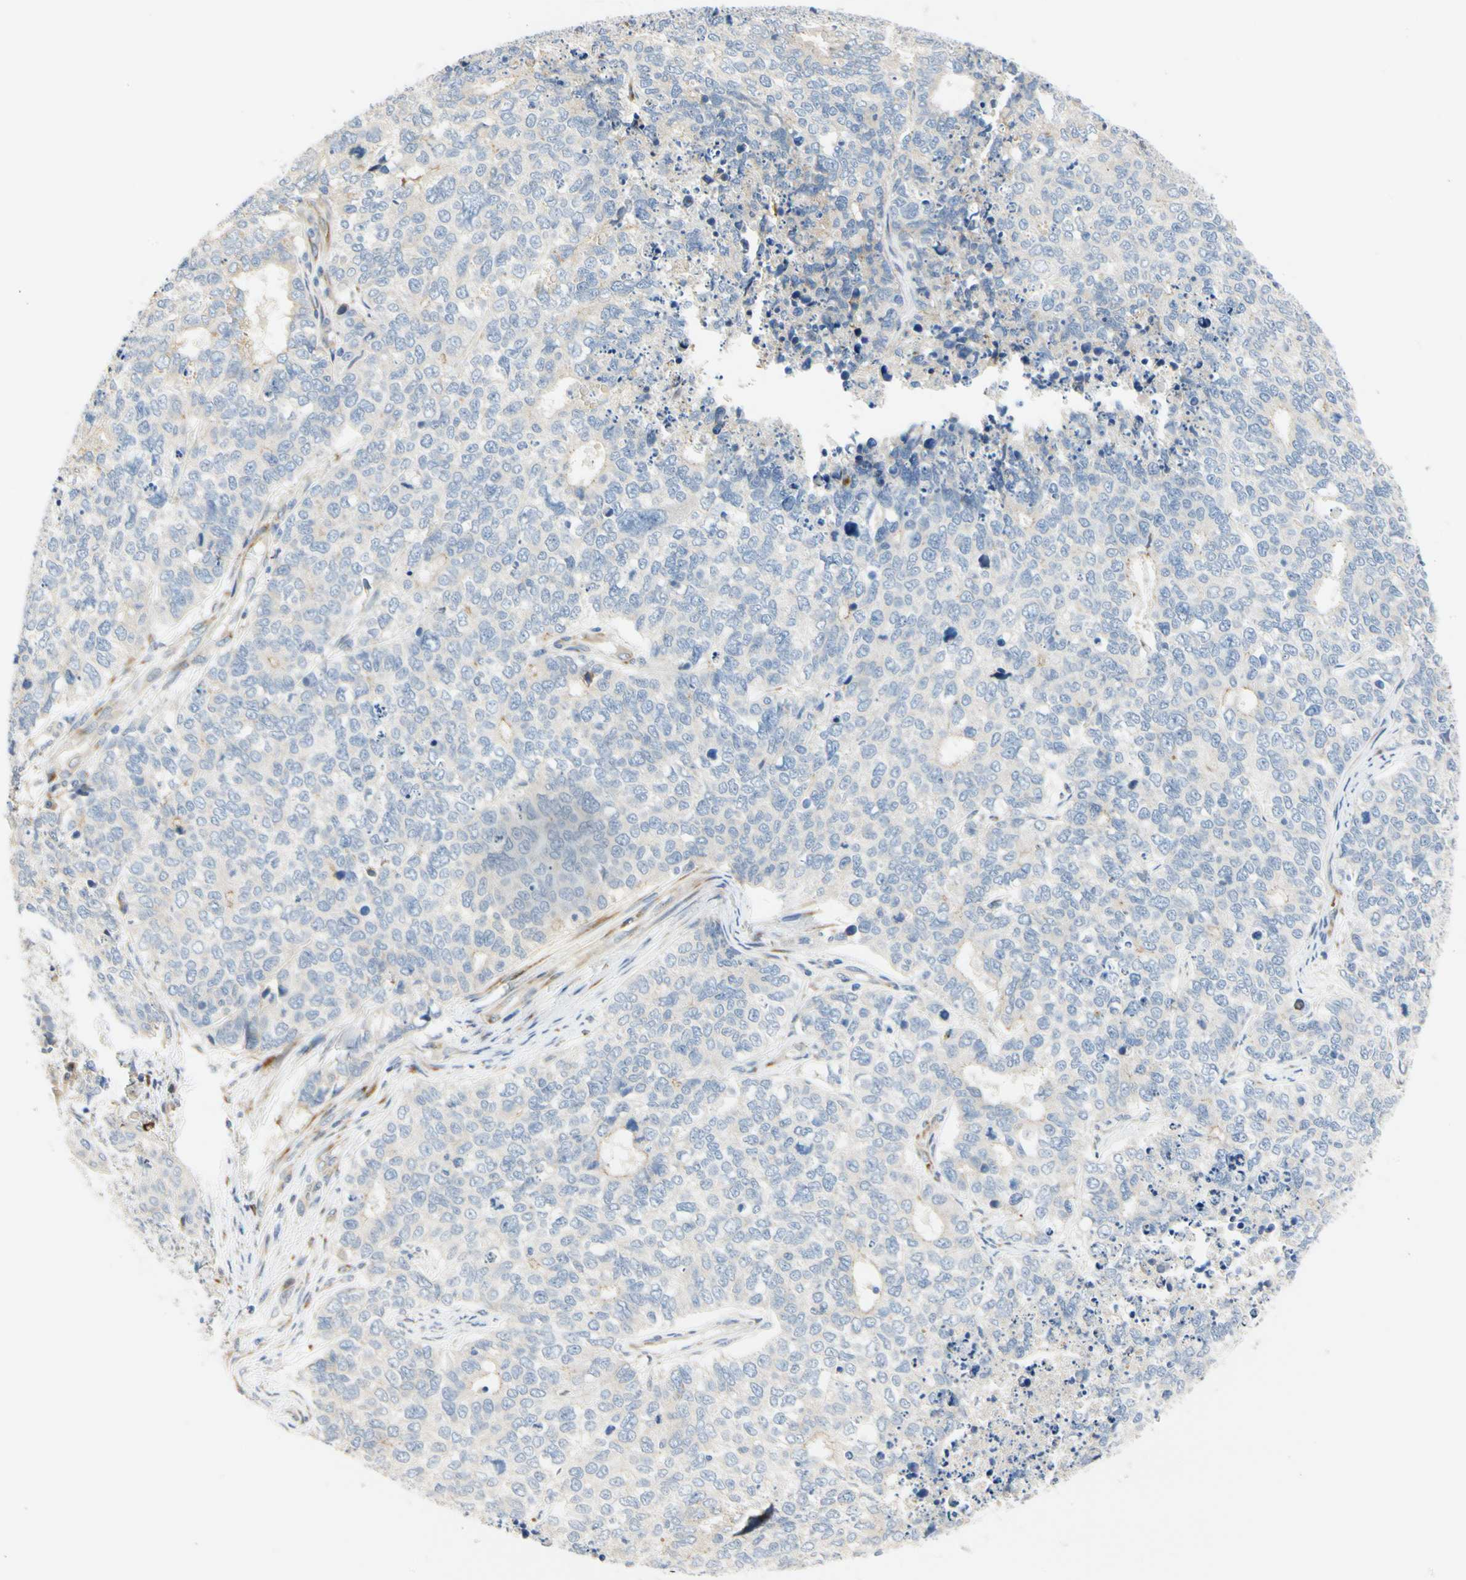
{"staining": {"intensity": "negative", "quantity": "none", "location": "none"}, "tissue": "cervical cancer", "cell_type": "Tumor cells", "image_type": "cancer", "snomed": [{"axis": "morphology", "description": "Squamous cell carcinoma, NOS"}, {"axis": "topography", "description": "Cervix"}], "caption": "Tumor cells show no significant protein expression in cervical squamous cell carcinoma.", "gene": "ZNF236", "patient": {"sex": "female", "age": 63}}